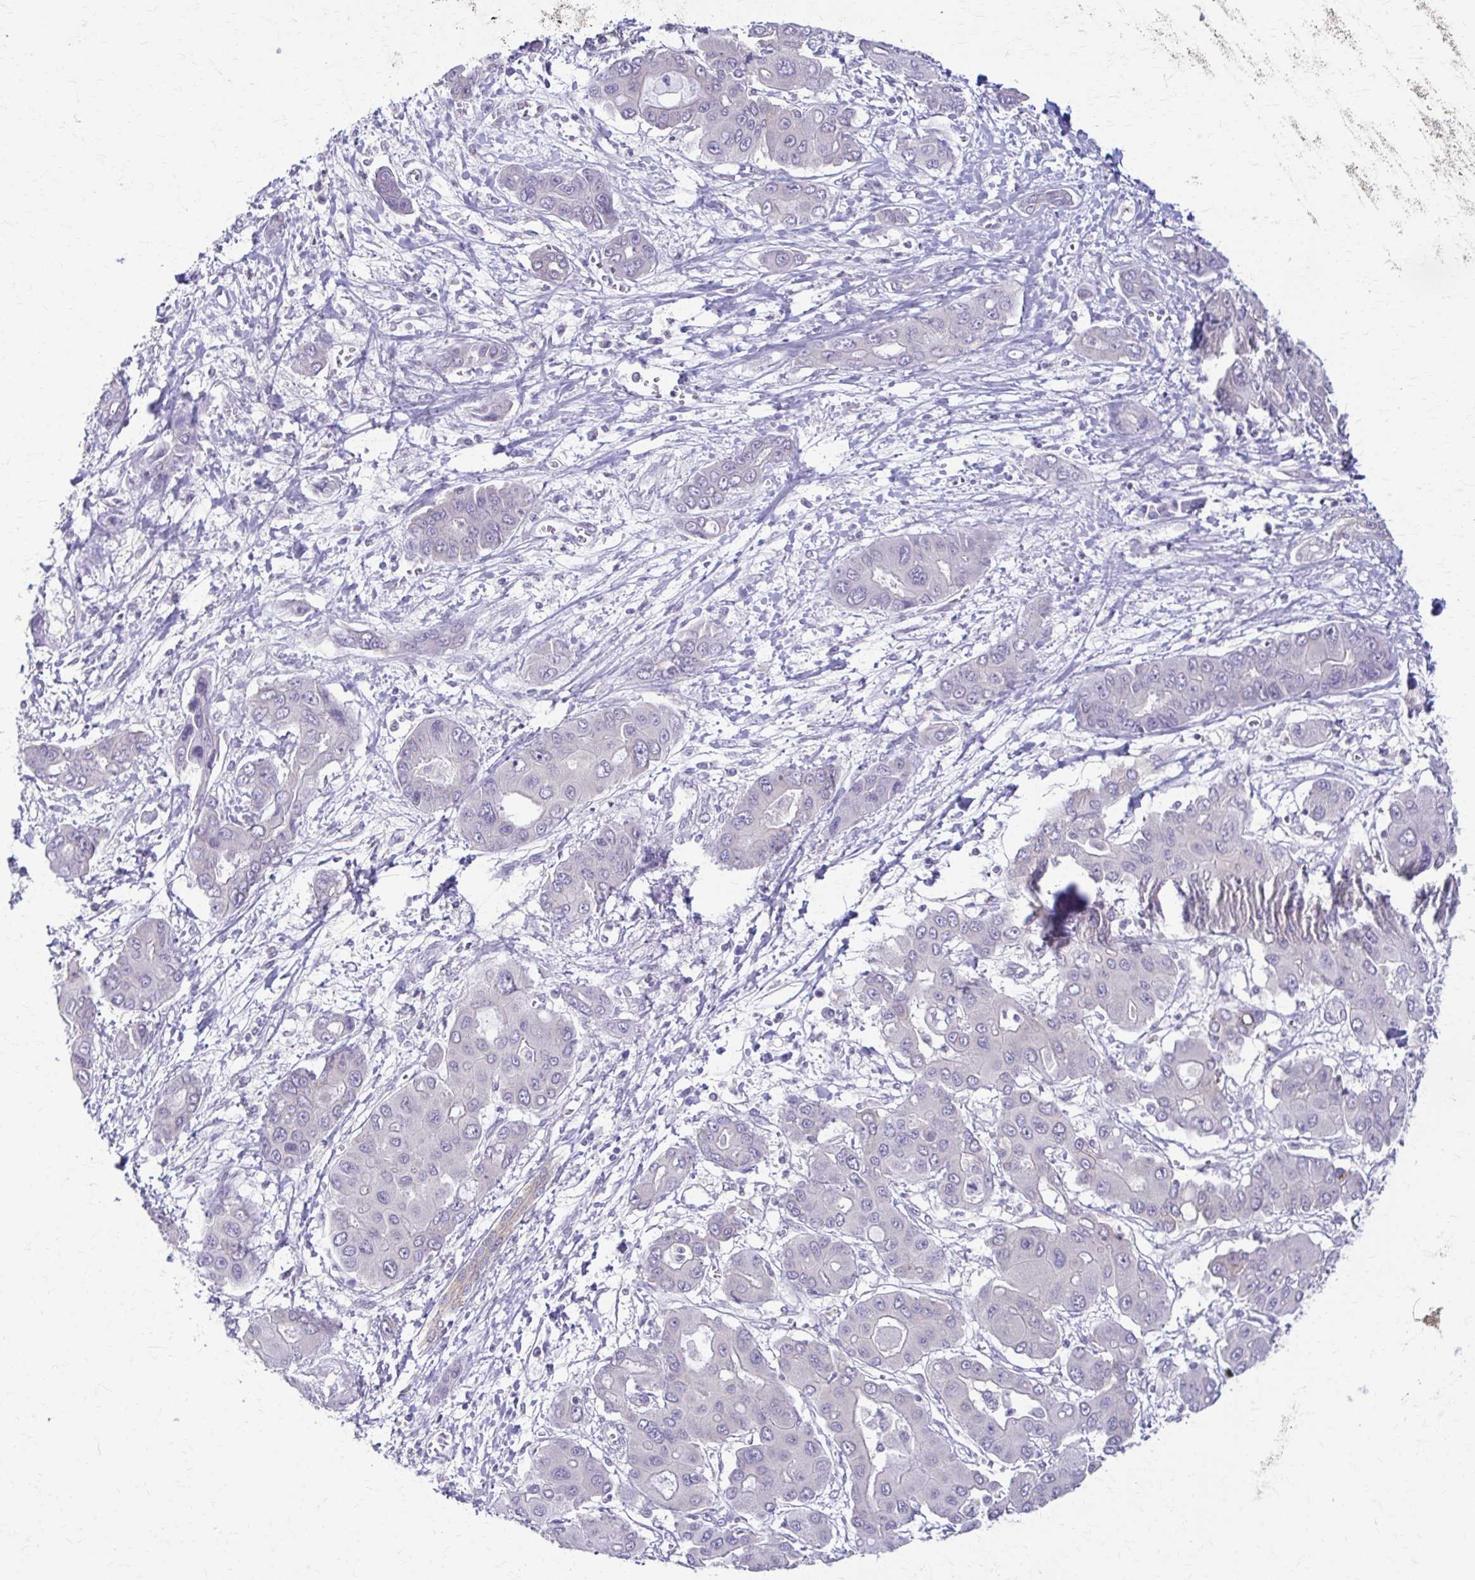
{"staining": {"intensity": "negative", "quantity": "none", "location": "none"}, "tissue": "liver cancer", "cell_type": "Tumor cells", "image_type": "cancer", "snomed": [{"axis": "morphology", "description": "Cholangiocarcinoma"}, {"axis": "topography", "description": "Liver"}], "caption": "This is an immunohistochemistry histopathology image of human liver cancer (cholangiocarcinoma). There is no staining in tumor cells.", "gene": "PIK3AP1", "patient": {"sex": "male", "age": 67}}